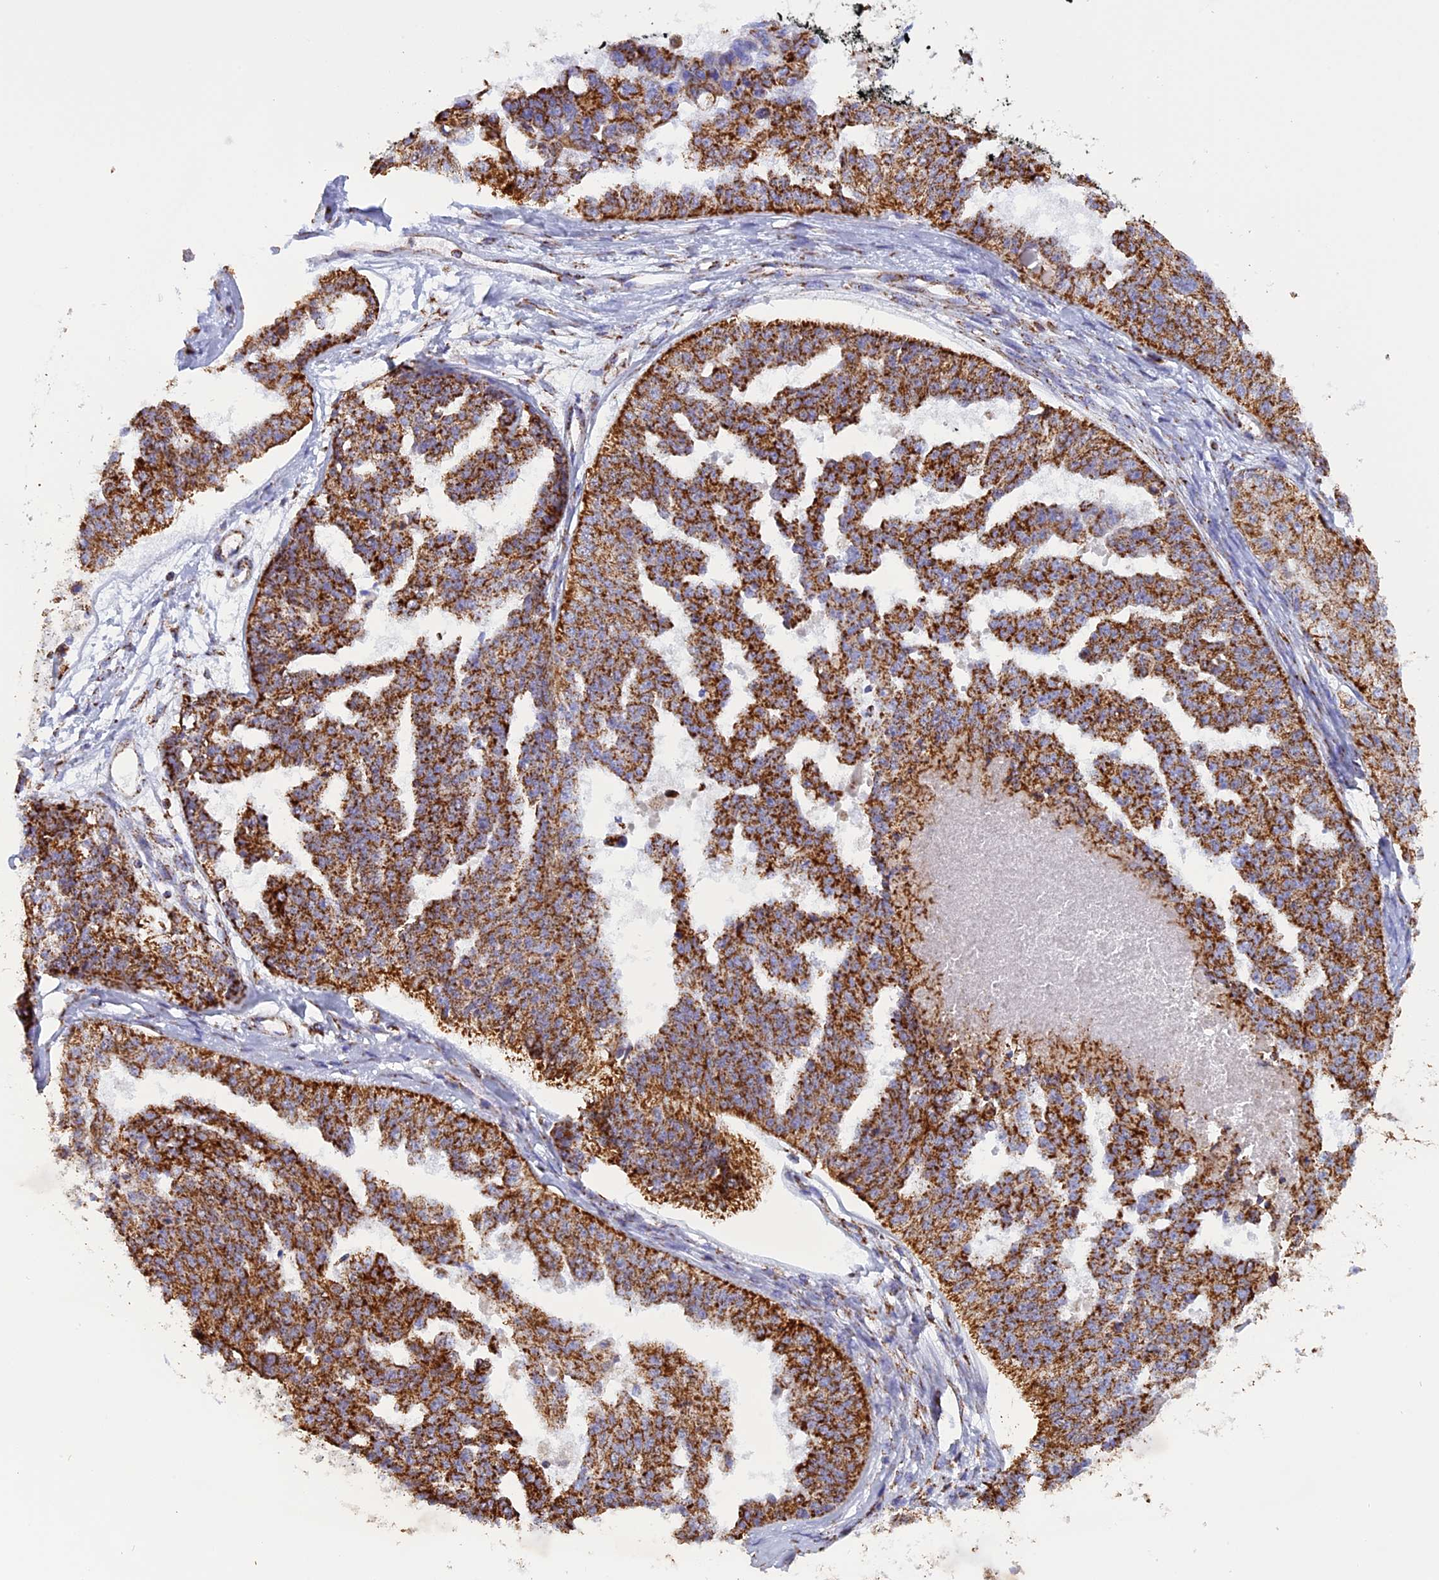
{"staining": {"intensity": "strong", "quantity": ">75%", "location": "cytoplasmic/membranous"}, "tissue": "ovarian cancer", "cell_type": "Tumor cells", "image_type": "cancer", "snomed": [{"axis": "morphology", "description": "Cystadenocarcinoma, serous, NOS"}, {"axis": "topography", "description": "Ovary"}], "caption": "A high-resolution histopathology image shows immunohistochemistry staining of serous cystadenocarcinoma (ovarian), which exhibits strong cytoplasmic/membranous expression in approximately >75% of tumor cells.", "gene": "KCNG1", "patient": {"sex": "female", "age": 58}}